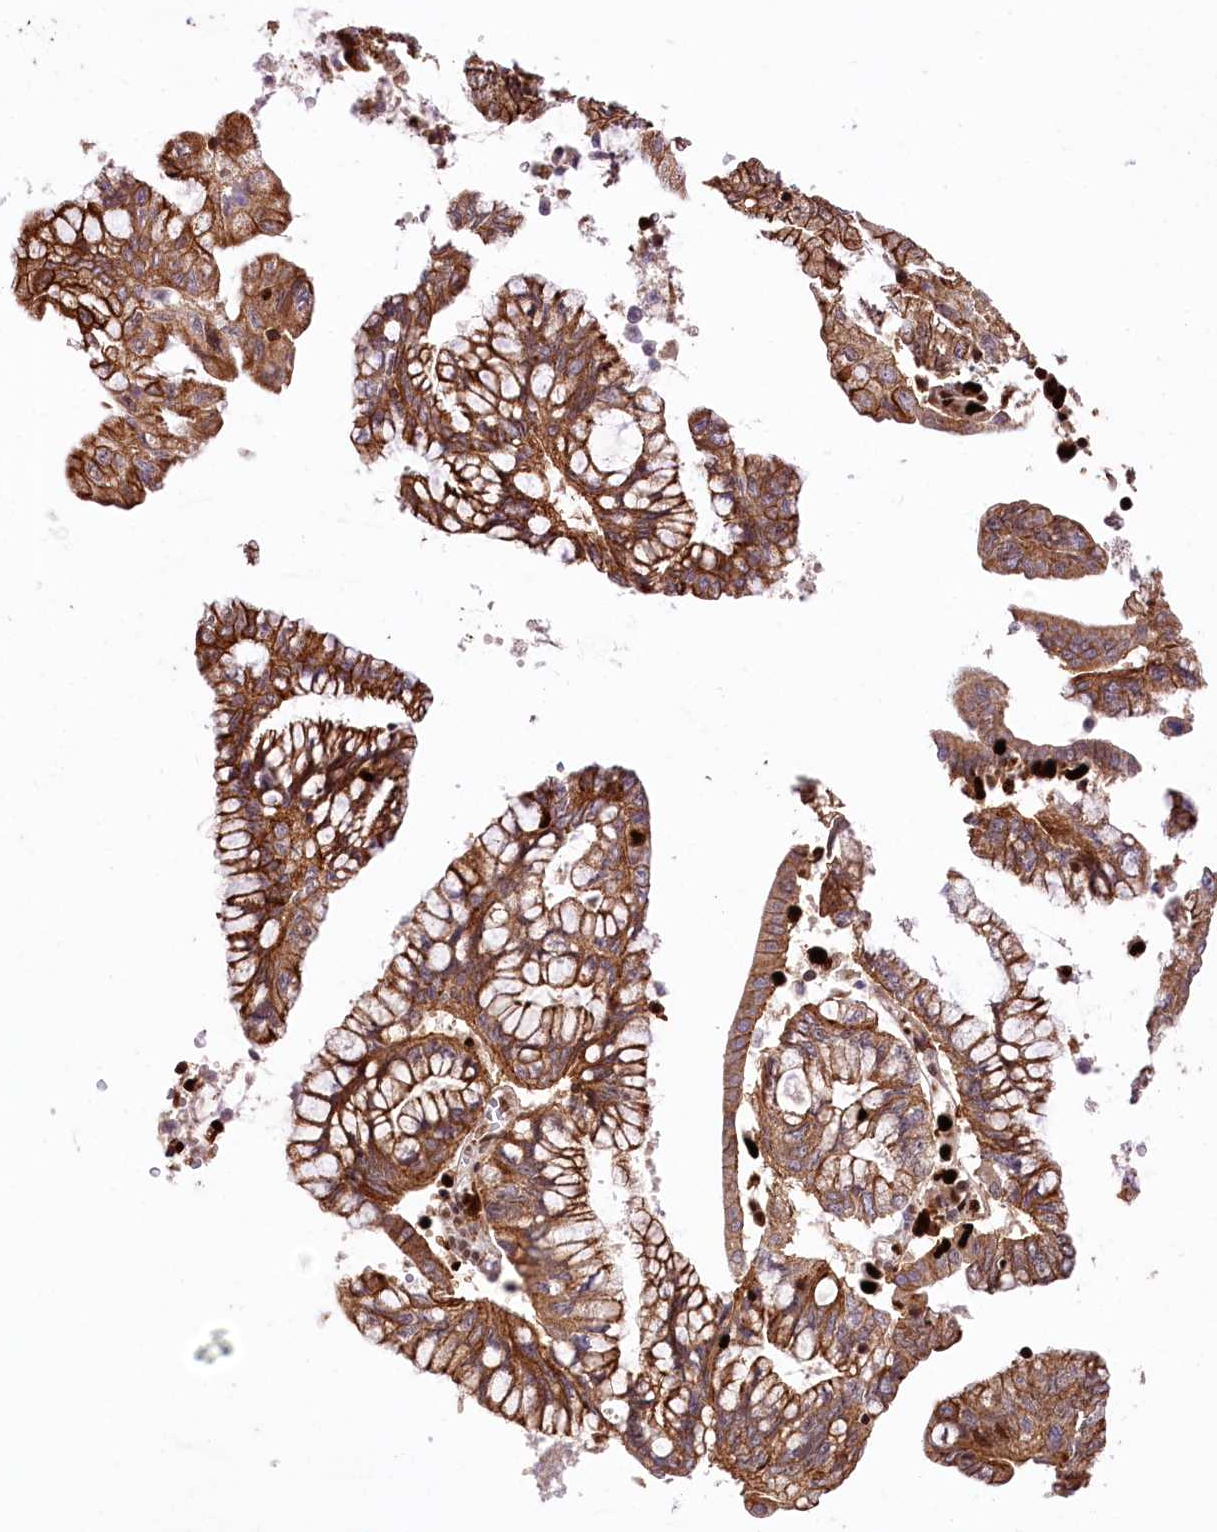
{"staining": {"intensity": "strong", "quantity": ">75%", "location": "cytoplasmic/membranous"}, "tissue": "pancreatic cancer", "cell_type": "Tumor cells", "image_type": "cancer", "snomed": [{"axis": "morphology", "description": "Adenocarcinoma, NOS"}, {"axis": "topography", "description": "Pancreas"}], "caption": "Pancreatic cancer (adenocarcinoma) was stained to show a protein in brown. There is high levels of strong cytoplasmic/membranous positivity in about >75% of tumor cells.", "gene": "FIGN", "patient": {"sex": "female", "age": 73}}